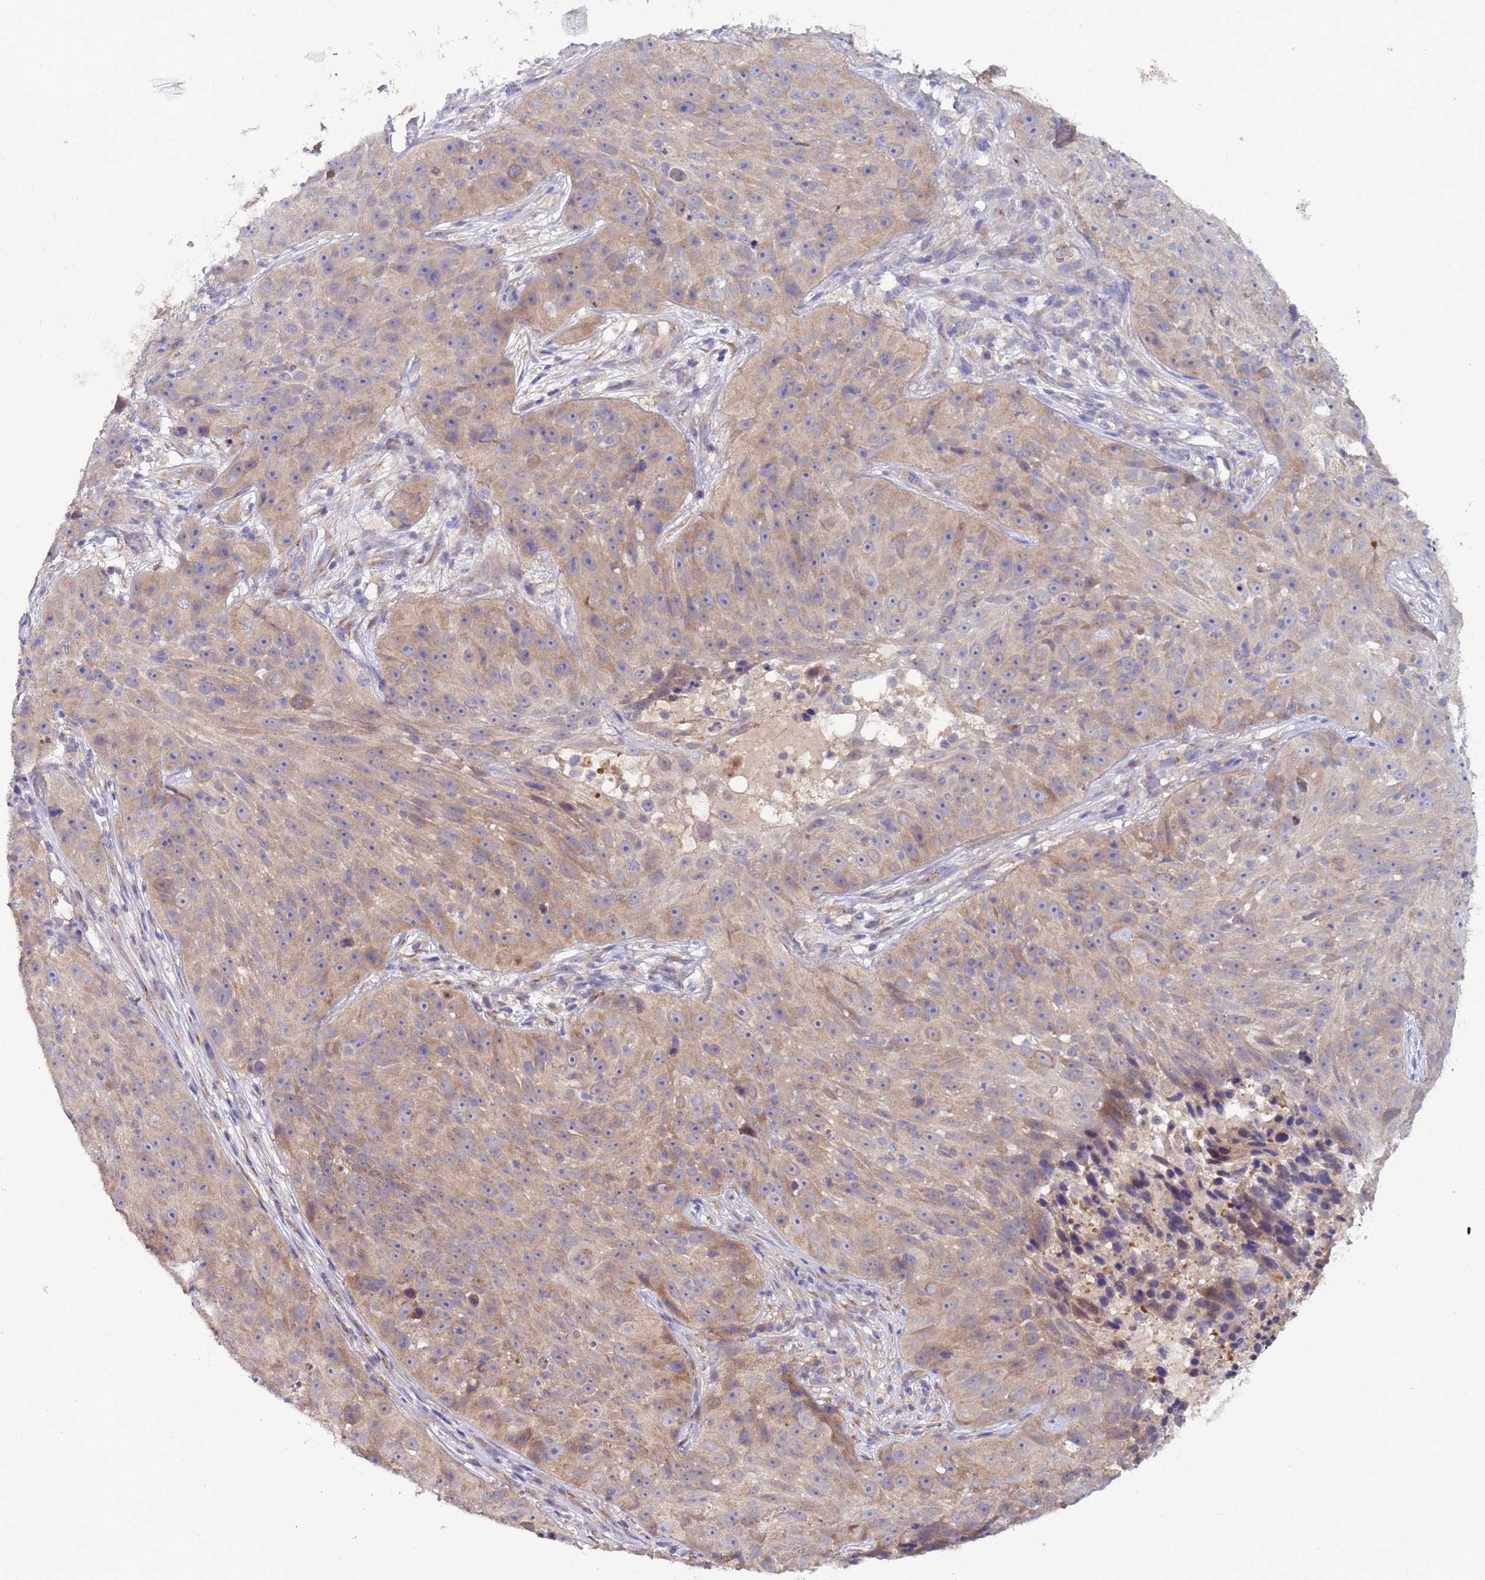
{"staining": {"intensity": "moderate", "quantity": "25%-75%", "location": "cytoplasmic/membranous"}, "tissue": "skin cancer", "cell_type": "Tumor cells", "image_type": "cancer", "snomed": [{"axis": "morphology", "description": "Squamous cell carcinoma, NOS"}, {"axis": "topography", "description": "Skin"}], "caption": "A histopathology image of squamous cell carcinoma (skin) stained for a protein exhibits moderate cytoplasmic/membranous brown staining in tumor cells. The staining was performed using DAB, with brown indicating positive protein expression. Nuclei are stained blue with hematoxylin.", "gene": "ZNF248", "patient": {"sex": "female", "age": 87}}